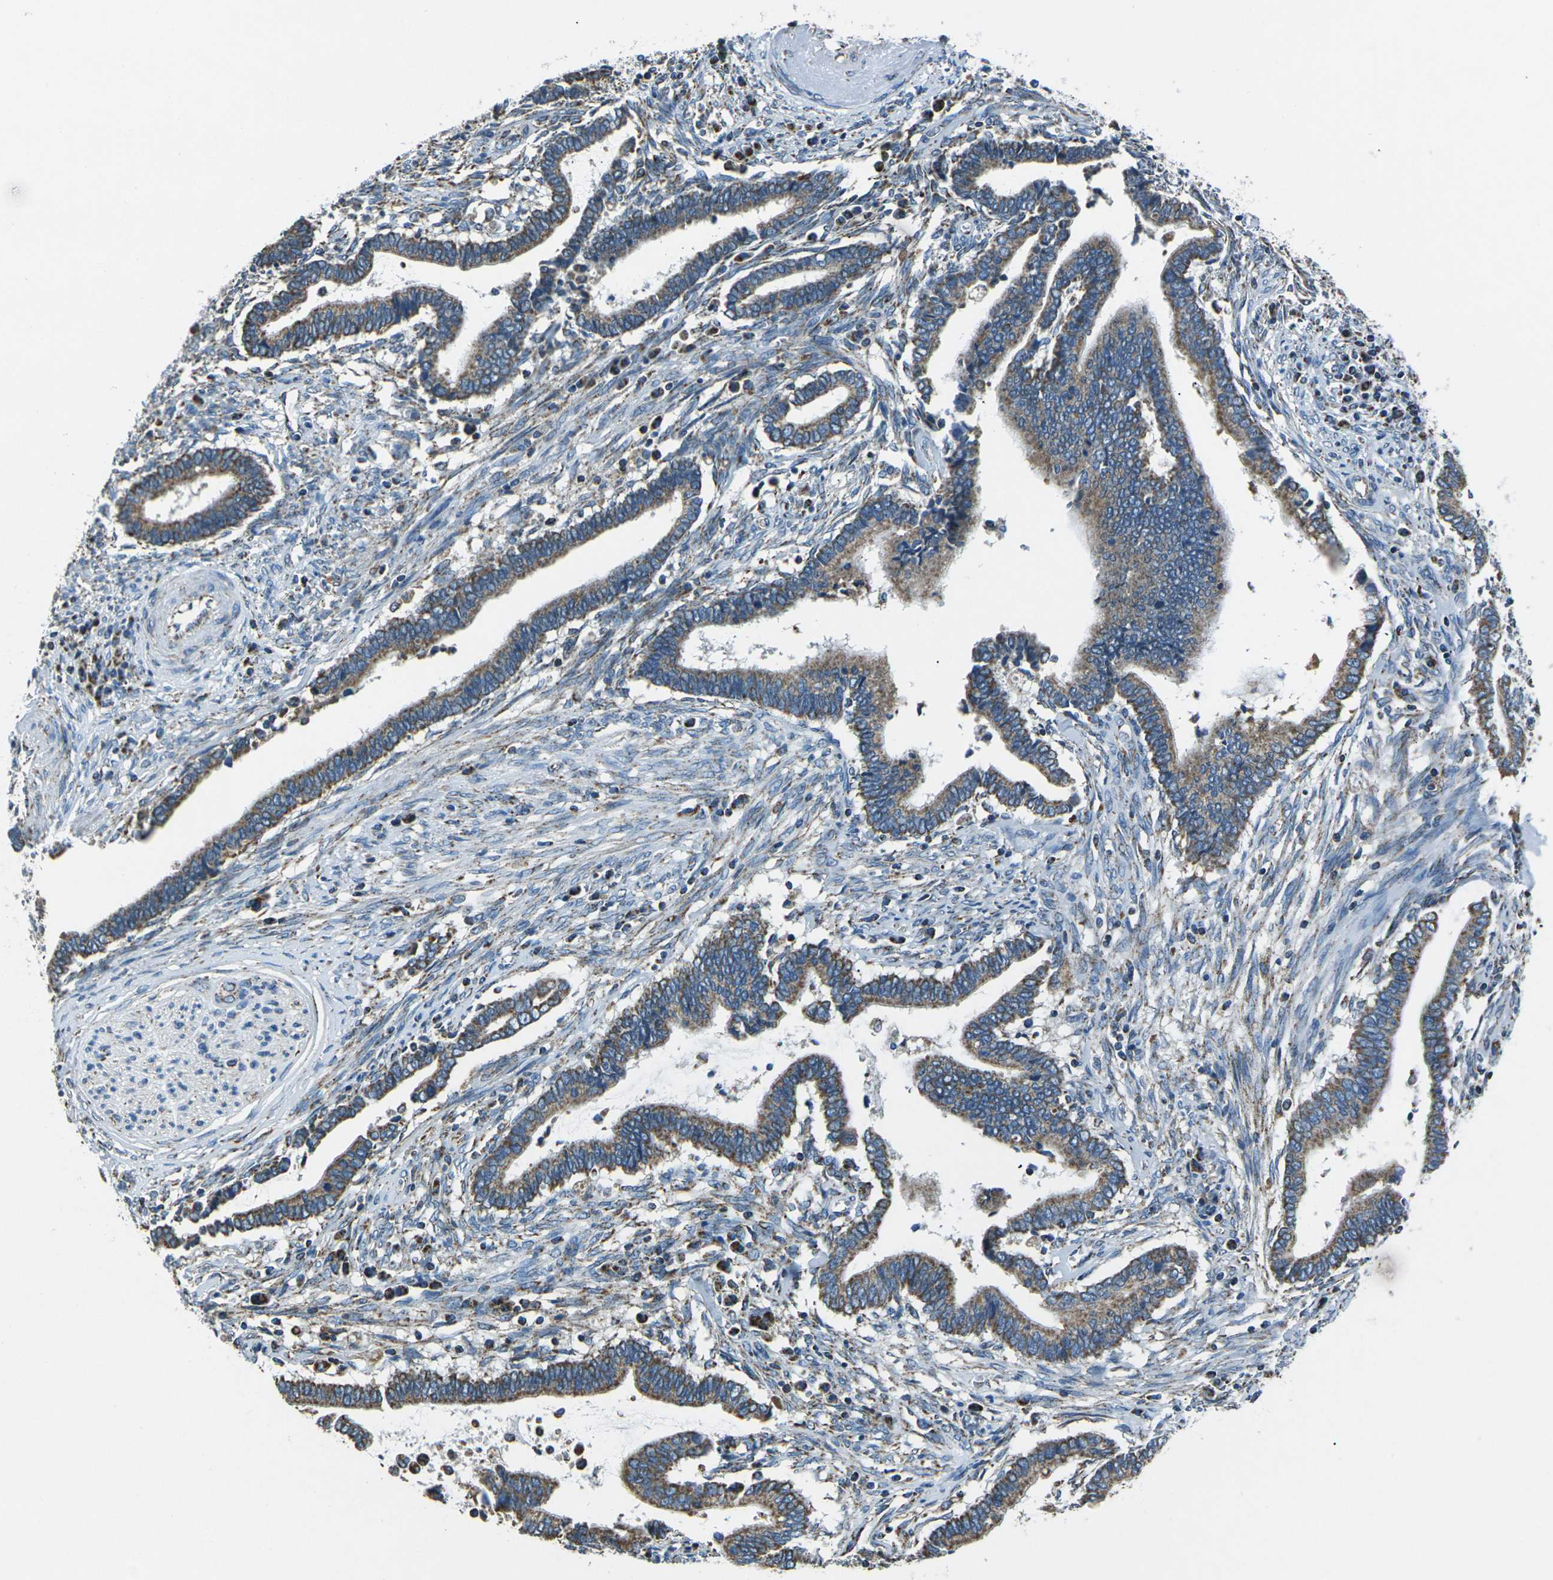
{"staining": {"intensity": "moderate", "quantity": ">75%", "location": "cytoplasmic/membranous"}, "tissue": "cervical cancer", "cell_type": "Tumor cells", "image_type": "cancer", "snomed": [{"axis": "morphology", "description": "Adenocarcinoma, NOS"}, {"axis": "topography", "description": "Cervix"}], "caption": "Immunohistochemical staining of human cervical cancer displays moderate cytoplasmic/membranous protein positivity in about >75% of tumor cells.", "gene": "IRF3", "patient": {"sex": "female", "age": 44}}